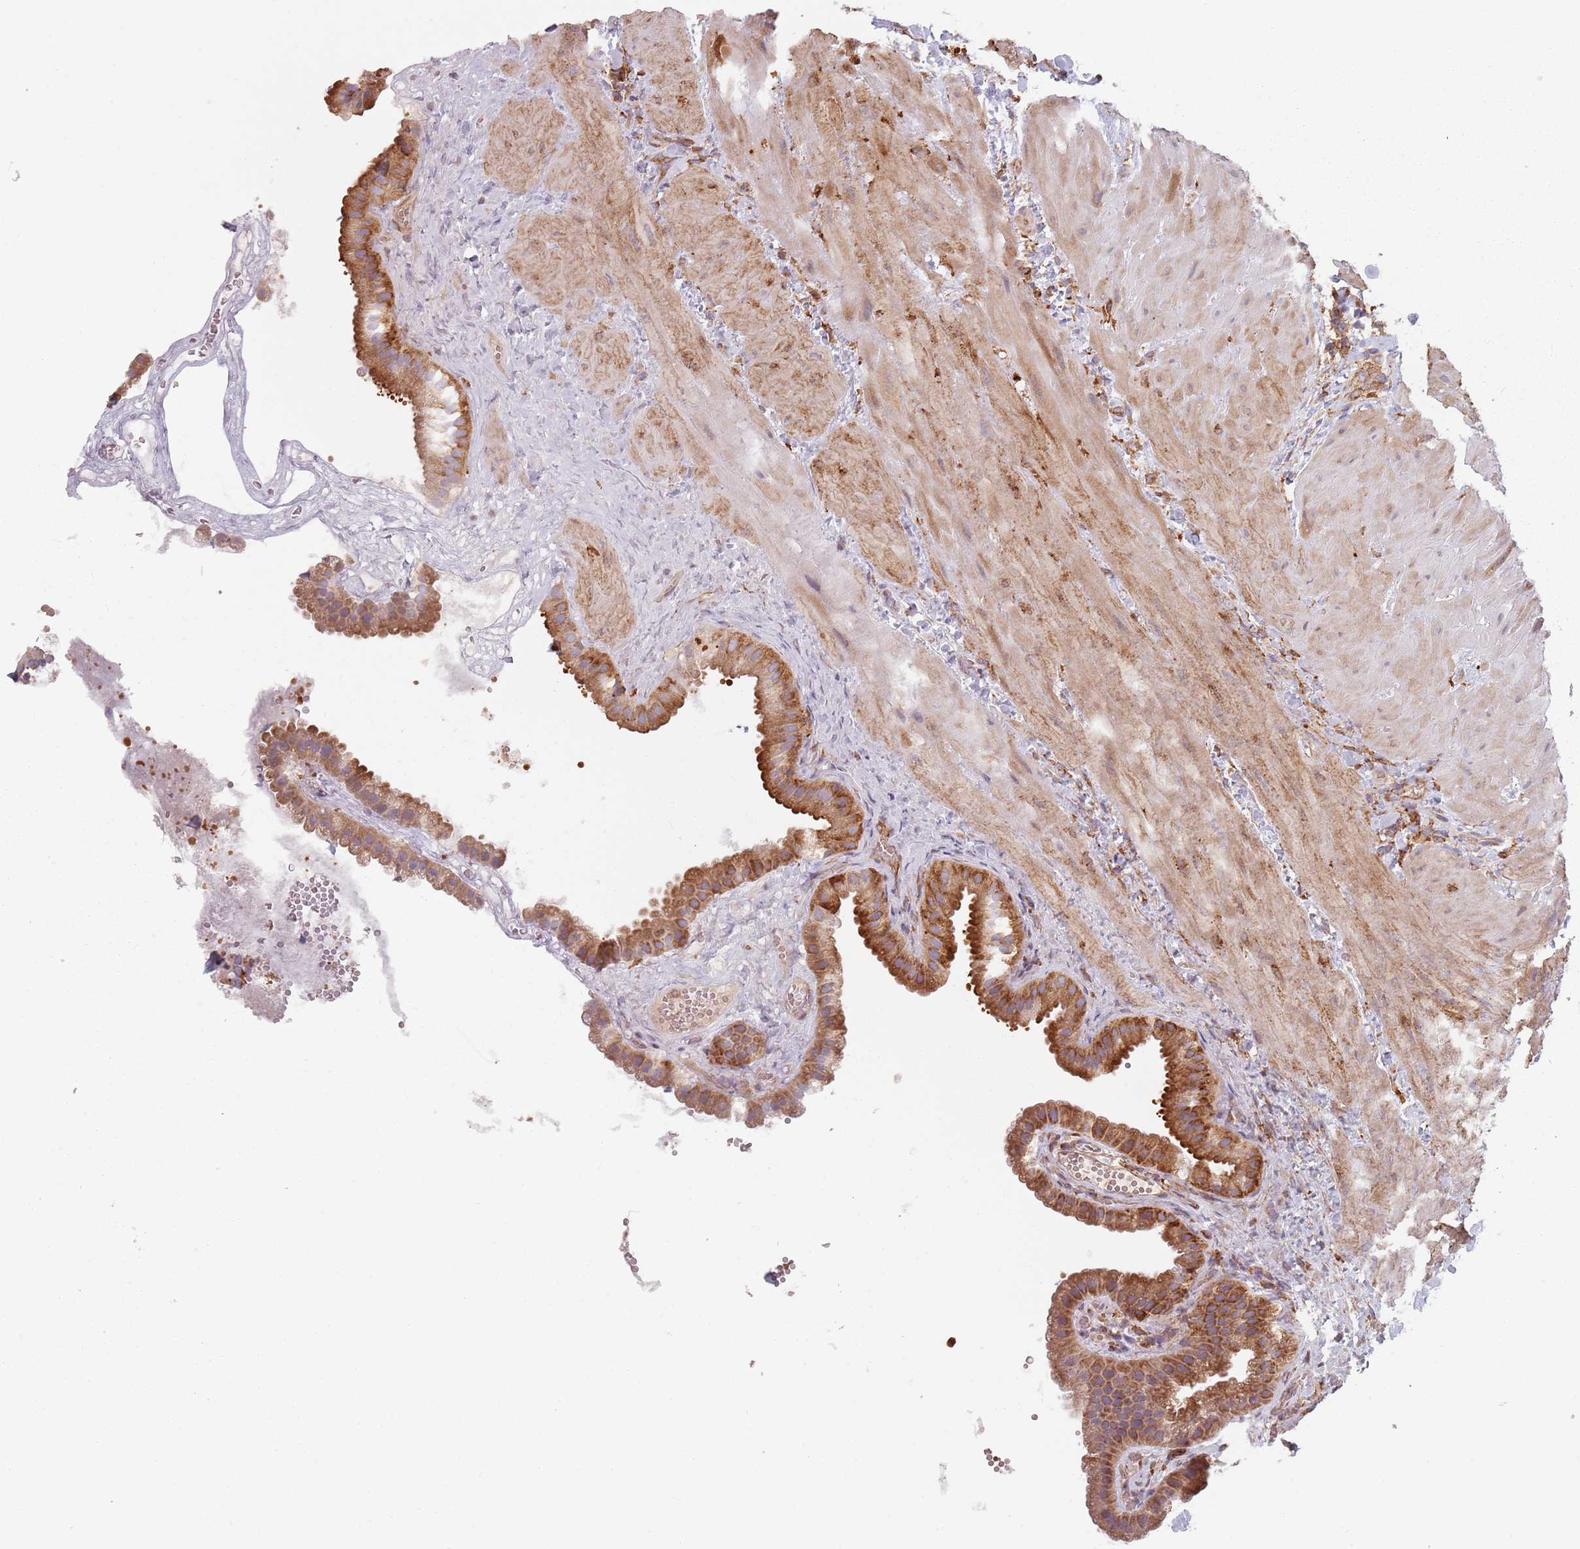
{"staining": {"intensity": "strong", "quantity": ">75%", "location": "cytoplasmic/membranous"}, "tissue": "gallbladder", "cell_type": "Glandular cells", "image_type": "normal", "snomed": [{"axis": "morphology", "description": "Normal tissue, NOS"}, {"axis": "topography", "description": "Gallbladder"}], "caption": "Immunohistochemistry (IHC) micrograph of normal gallbladder: gallbladder stained using immunohistochemistry (IHC) demonstrates high levels of strong protein expression localized specifically in the cytoplasmic/membranous of glandular cells, appearing as a cytoplasmic/membranous brown color.", "gene": "TPD52L2", "patient": {"sex": "male", "age": 55}}